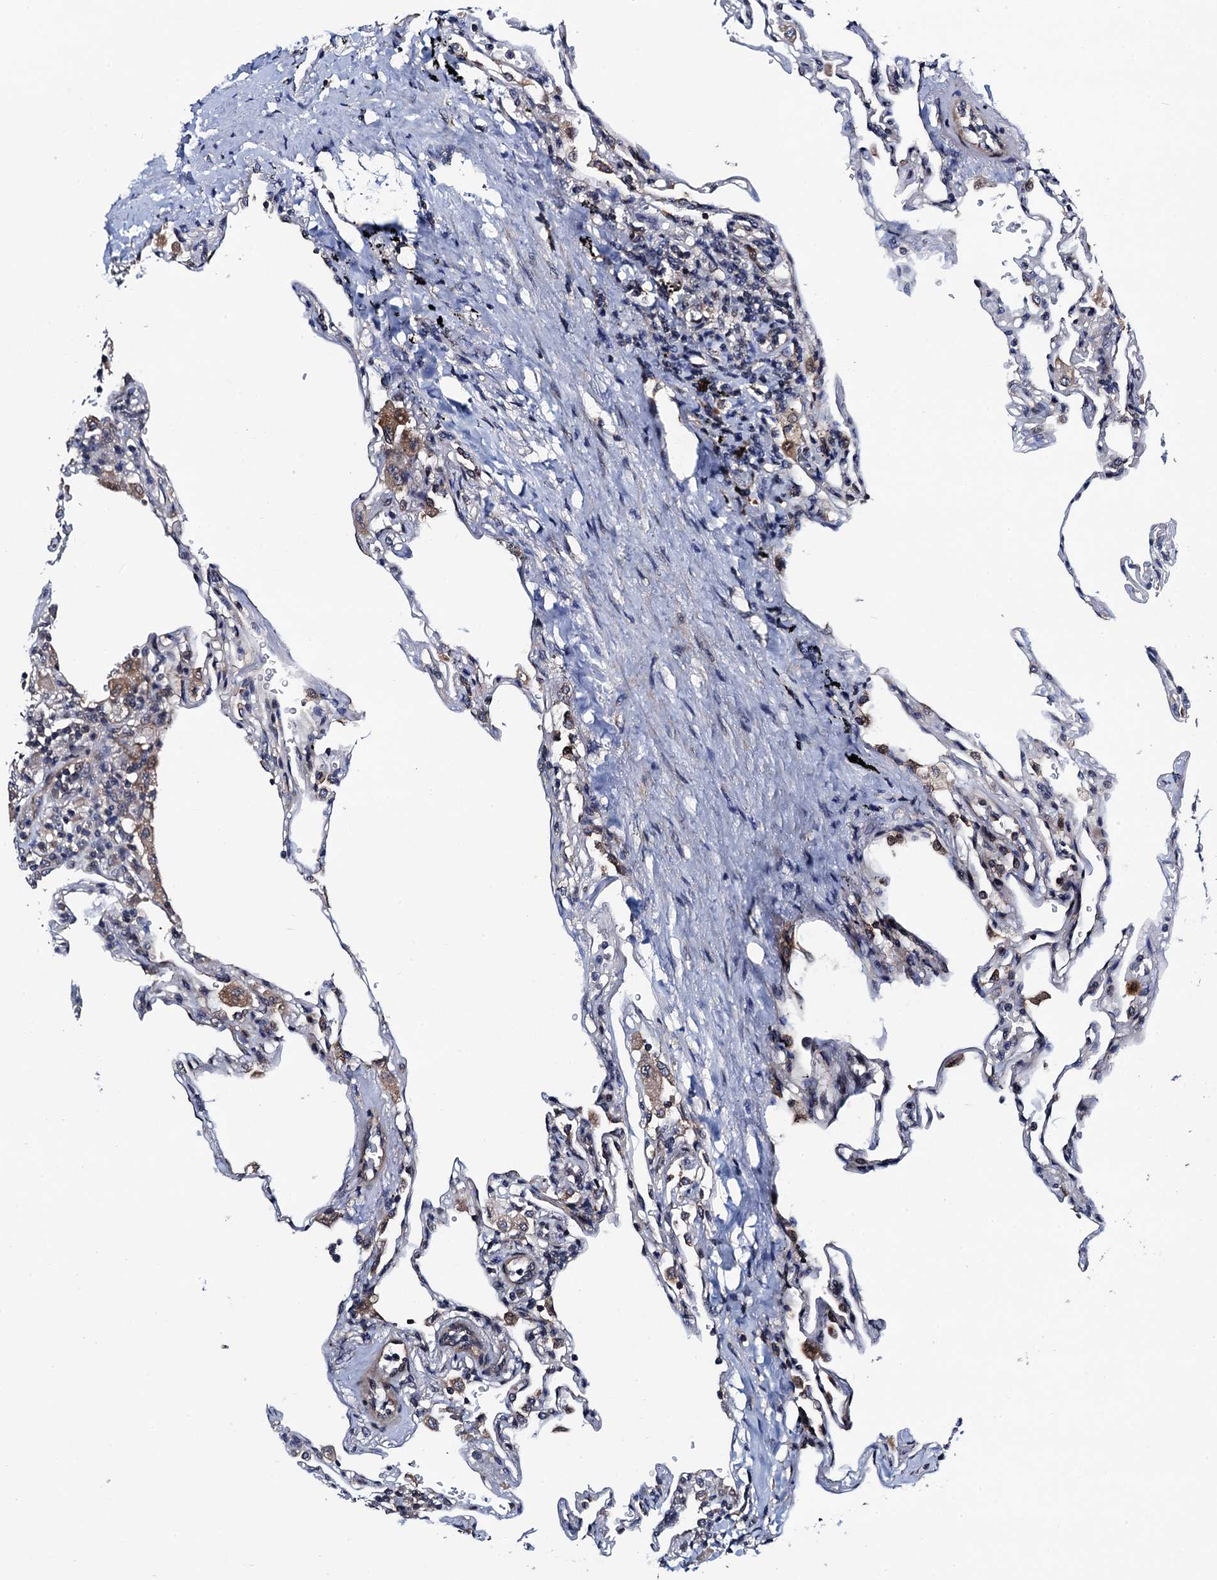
{"staining": {"intensity": "negative", "quantity": "none", "location": "none"}, "tissue": "lung", "cell_type": "Alveolar cells", "image_type": "normal", "snomed": [{"axis": "morphology", "description": "Normal tissue, NOS"}, {"axis": "topography", "description": "Lung"}], "caption": "Immunohistochemistry (IHC) micrograph of unremarkable lung: human lung stained with DAB (3,3'-diaminobenzidine) displays no significant protein expression in alveolar cells. The staining was performed using DAB to visualize the protein expression in brown, while the nuclei were stained in blue with hematoxylin (Magnification: 20x).", "gene": "NAA16", "patient": {"sex": "male", "age": 59}}